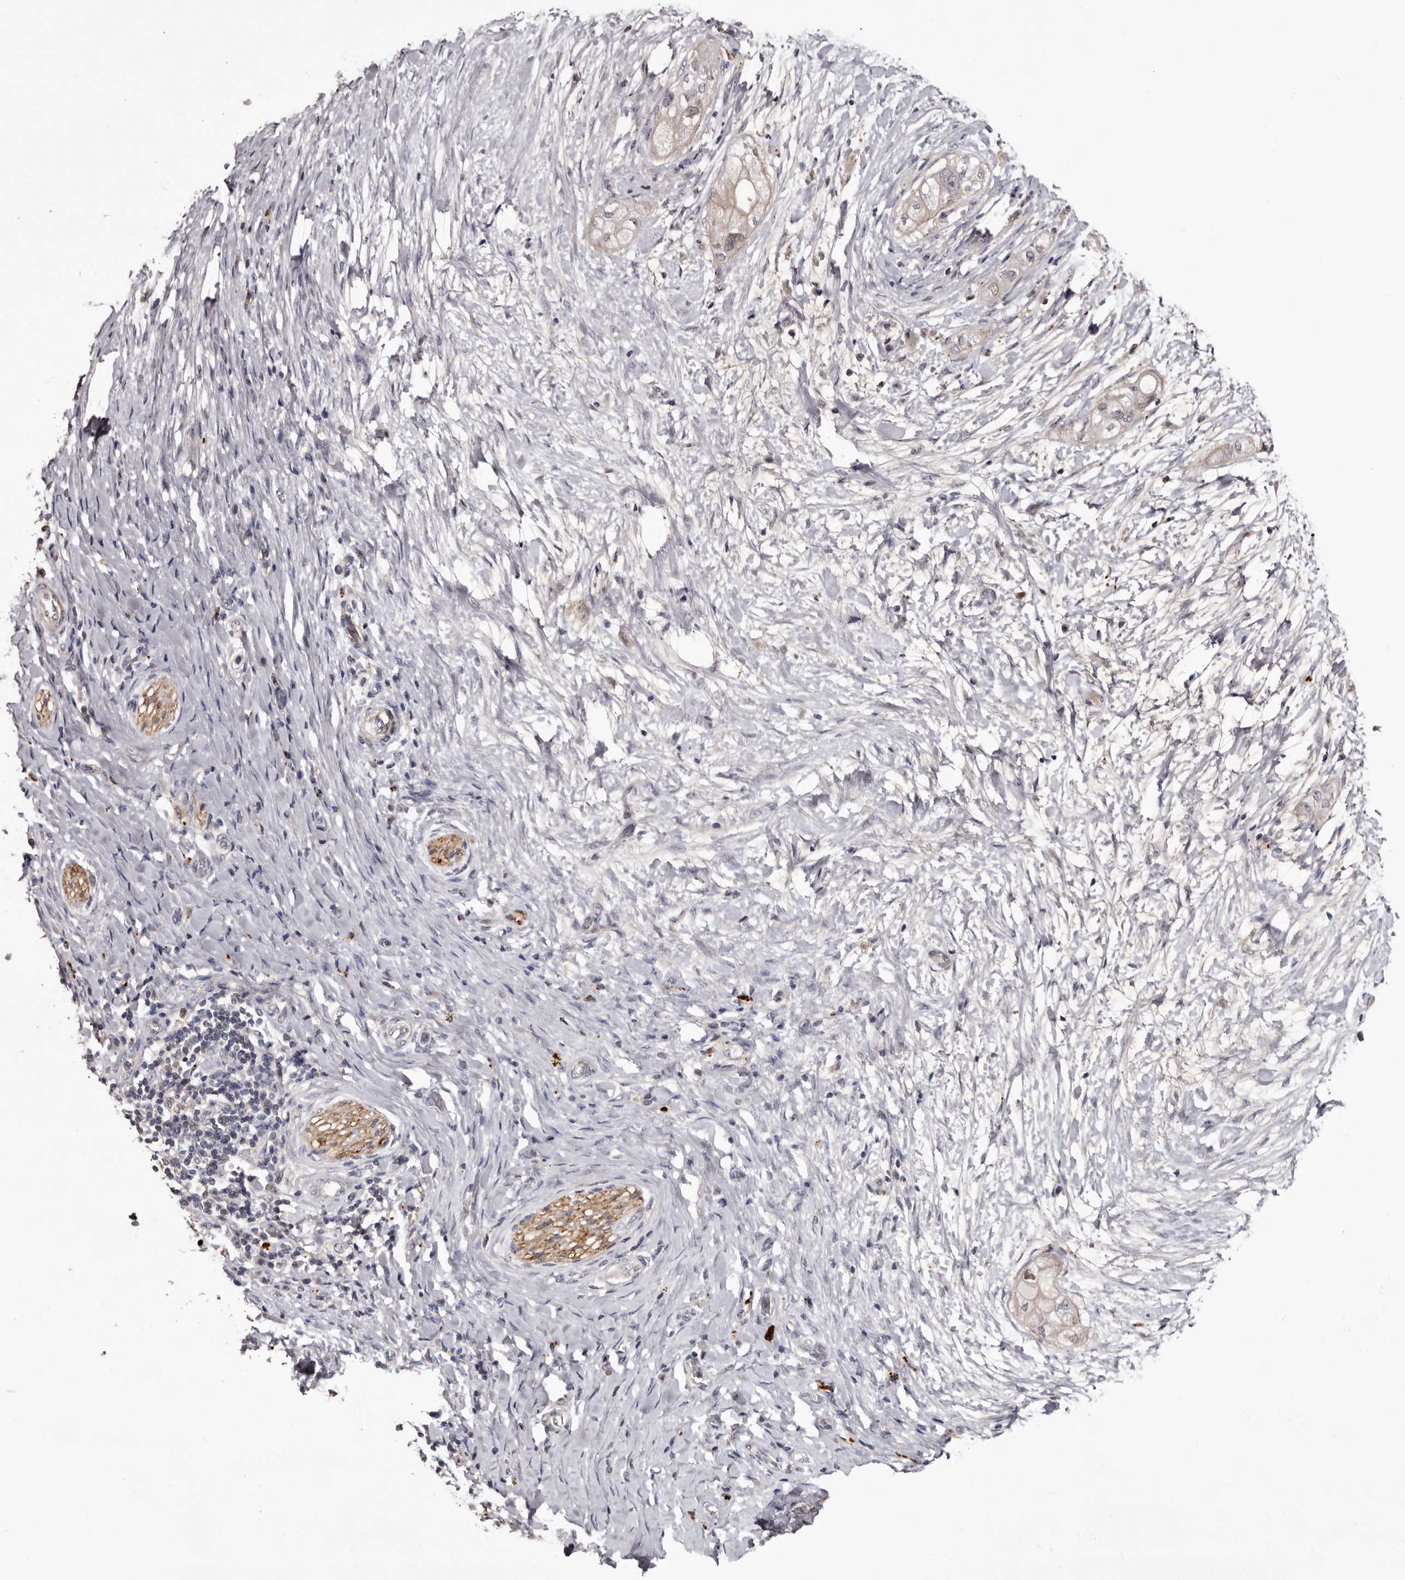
{"staining": {"intensity": "negative", "quantity": "none", "location": "none"}, "tissue": "pancreatic cancer", "cell_type": "Tumor cells", "image_type": "cancer", "snomed": [{"axis": "morphology", "description": "Adenocarcinoma, NOS"}, {"axis": "topography", "description": "Pancreas"}], "caption": "A high-resolution histopathology image shows IHC staining of pancreatic cancer (adenocarcinoma), which shows no significant positivity in tumor cells.", "gene": "SLC10A4", "patient": {"sex": "male", "age": 58}}